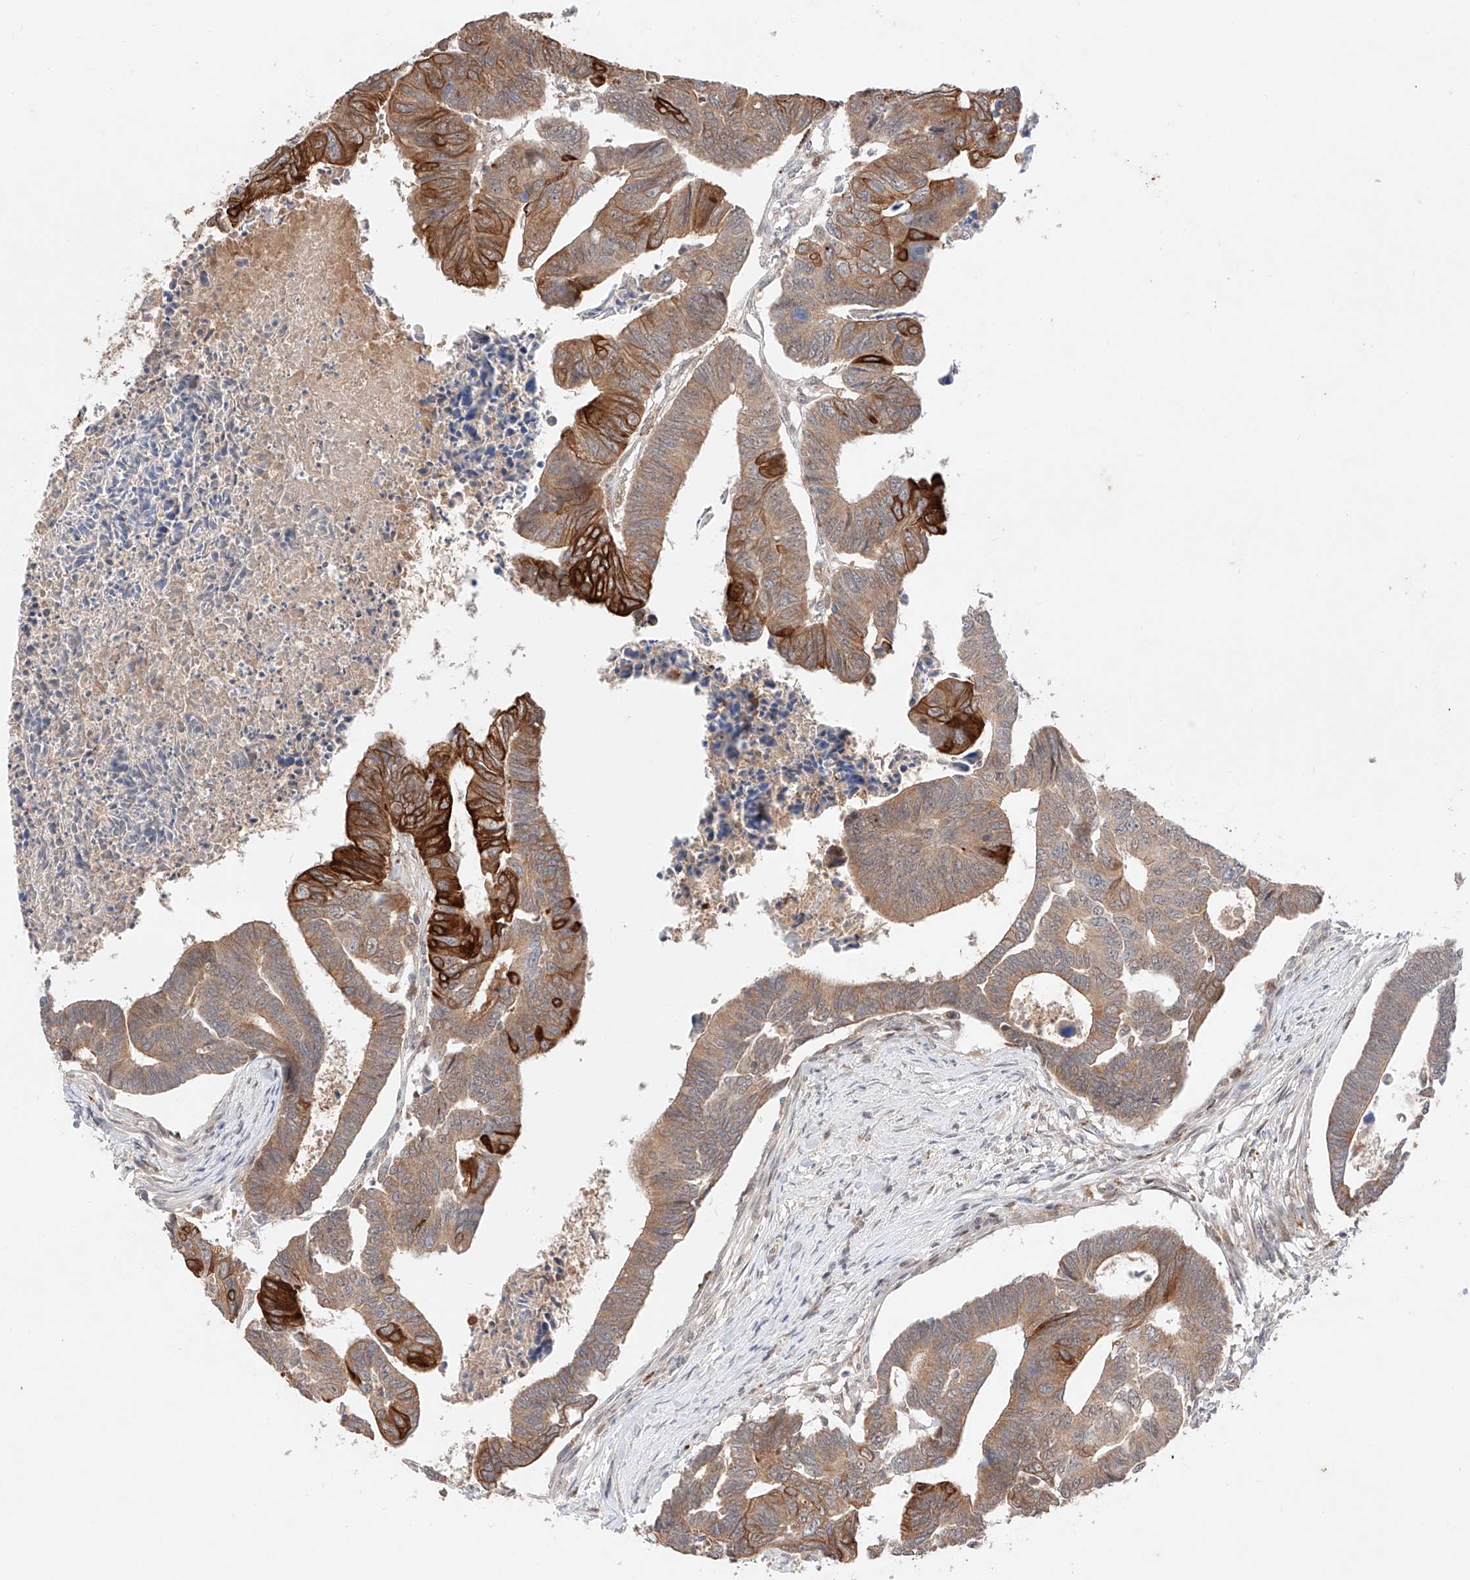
{"staining": {"intensity": "strong", "quantity": "25%-75%", "location": "cytoplasmic/membranous"}, "tissue": "colorectal cancer", "cell_type": "Tumor cells", "image_type": "cancer", "snomed": [{"axis": "morphology", "description": "Adenocarcinoma, NOS"}, {"axis": "topography", "description": "Rectum"}], "caption": "Protein staining reveals strong cytoplasmic/membranous staining in about 25%-75% of tumor cells in colorectal adenocarcinoma.", "gene": "GCNT1", "patient": {"sex": "female", "age": 65}}